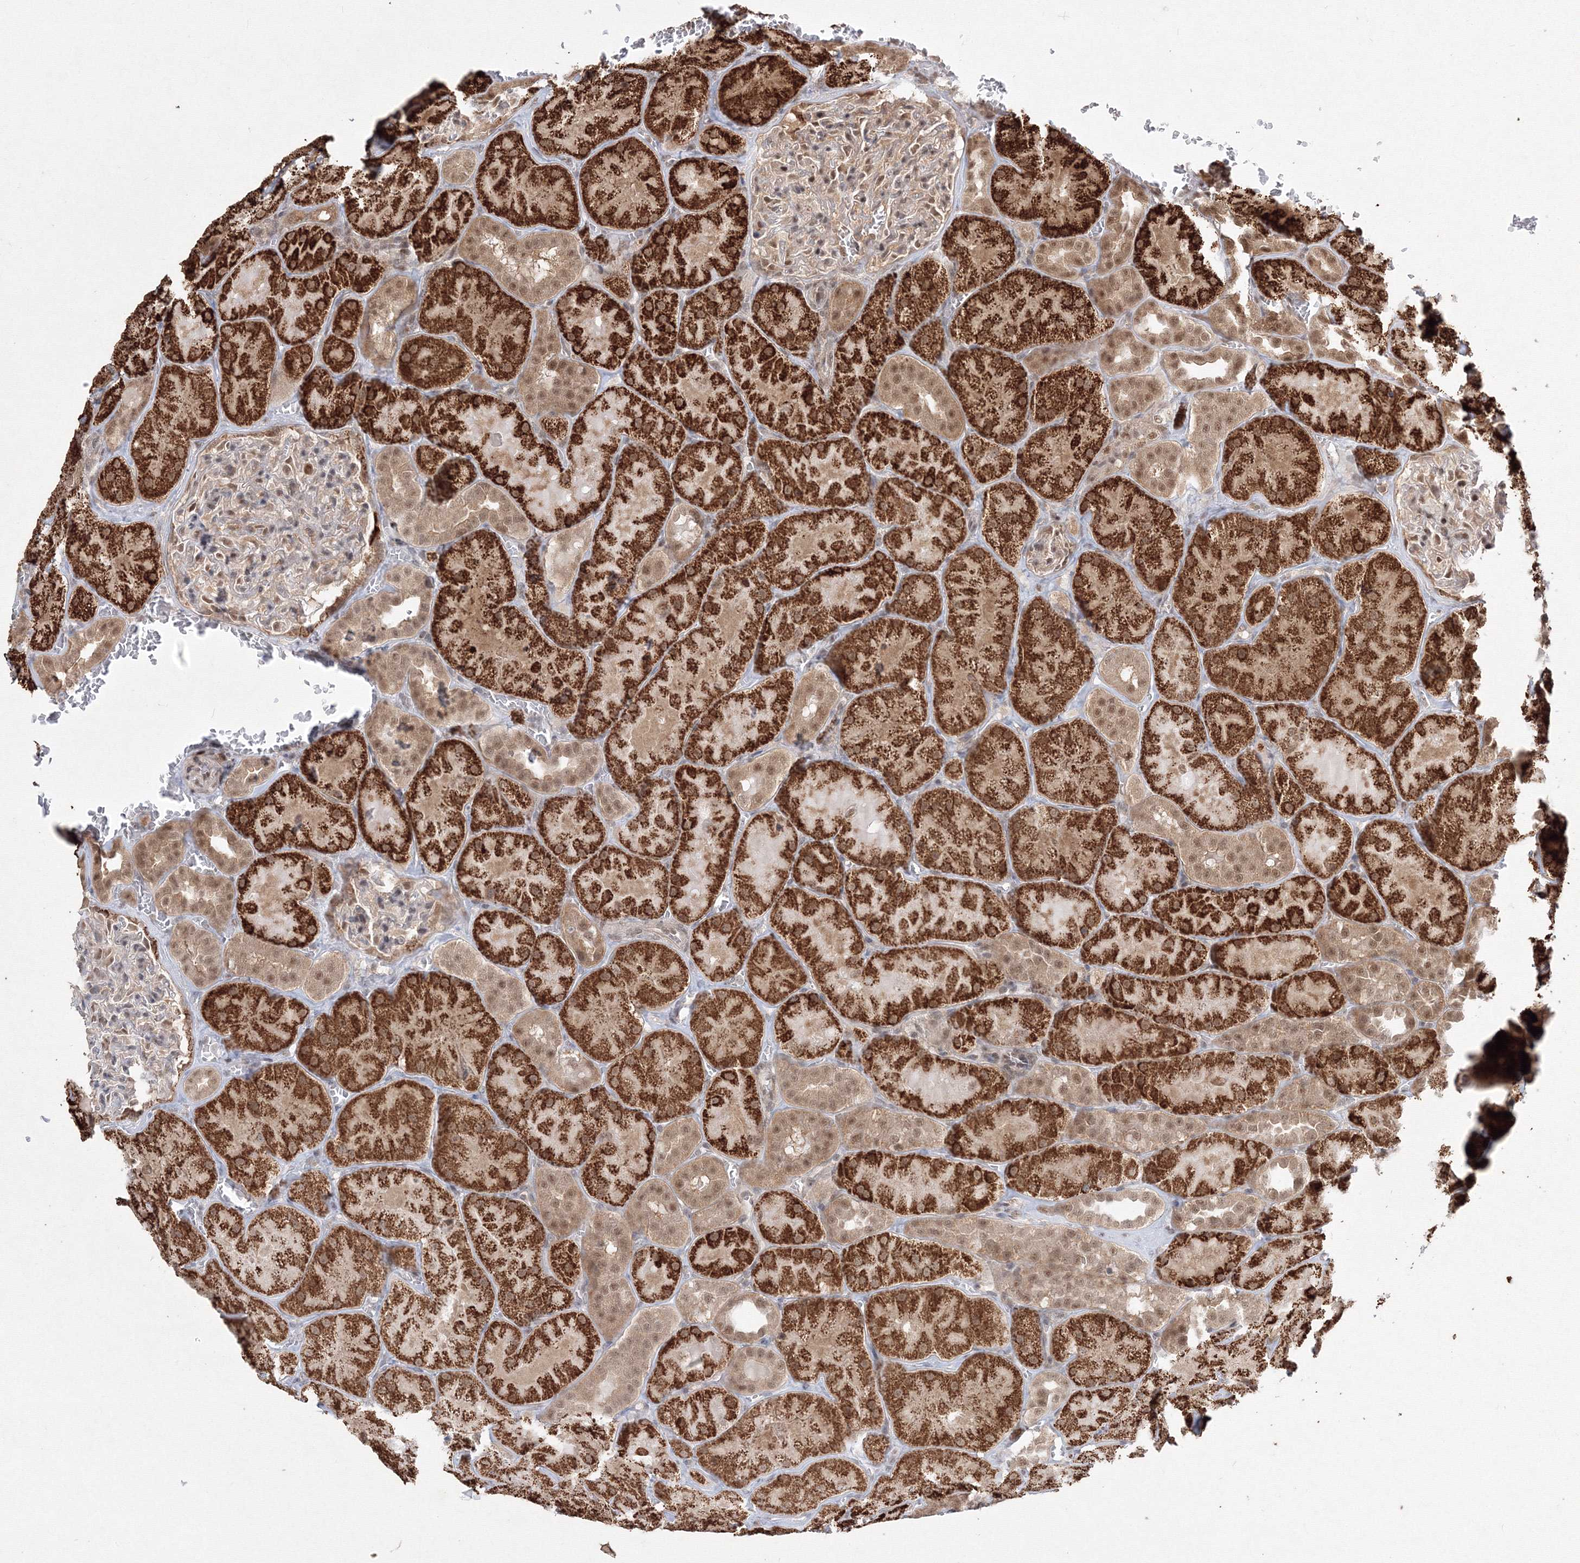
{"staining": {"intensity": "weak", "quantity": "25%-75%", "location": "cytoplasmic/membranous"}, "tissue": "kidney", "cell_type": "Cells in glomeruli", "image_type": "normal", "snomed": [{"axis": "morphology", "description": "Normal tissue, NOS"}, {"axis": "topography", "description": "Kidney"}], "caption": "IHC of benign kidney shows low levels of weak cytoplasmic/membranous expression in approximately 25%-75% of cells in glomeruli.", "gene": "COPS4", "patient": {"sex": "male", "age": 28}}